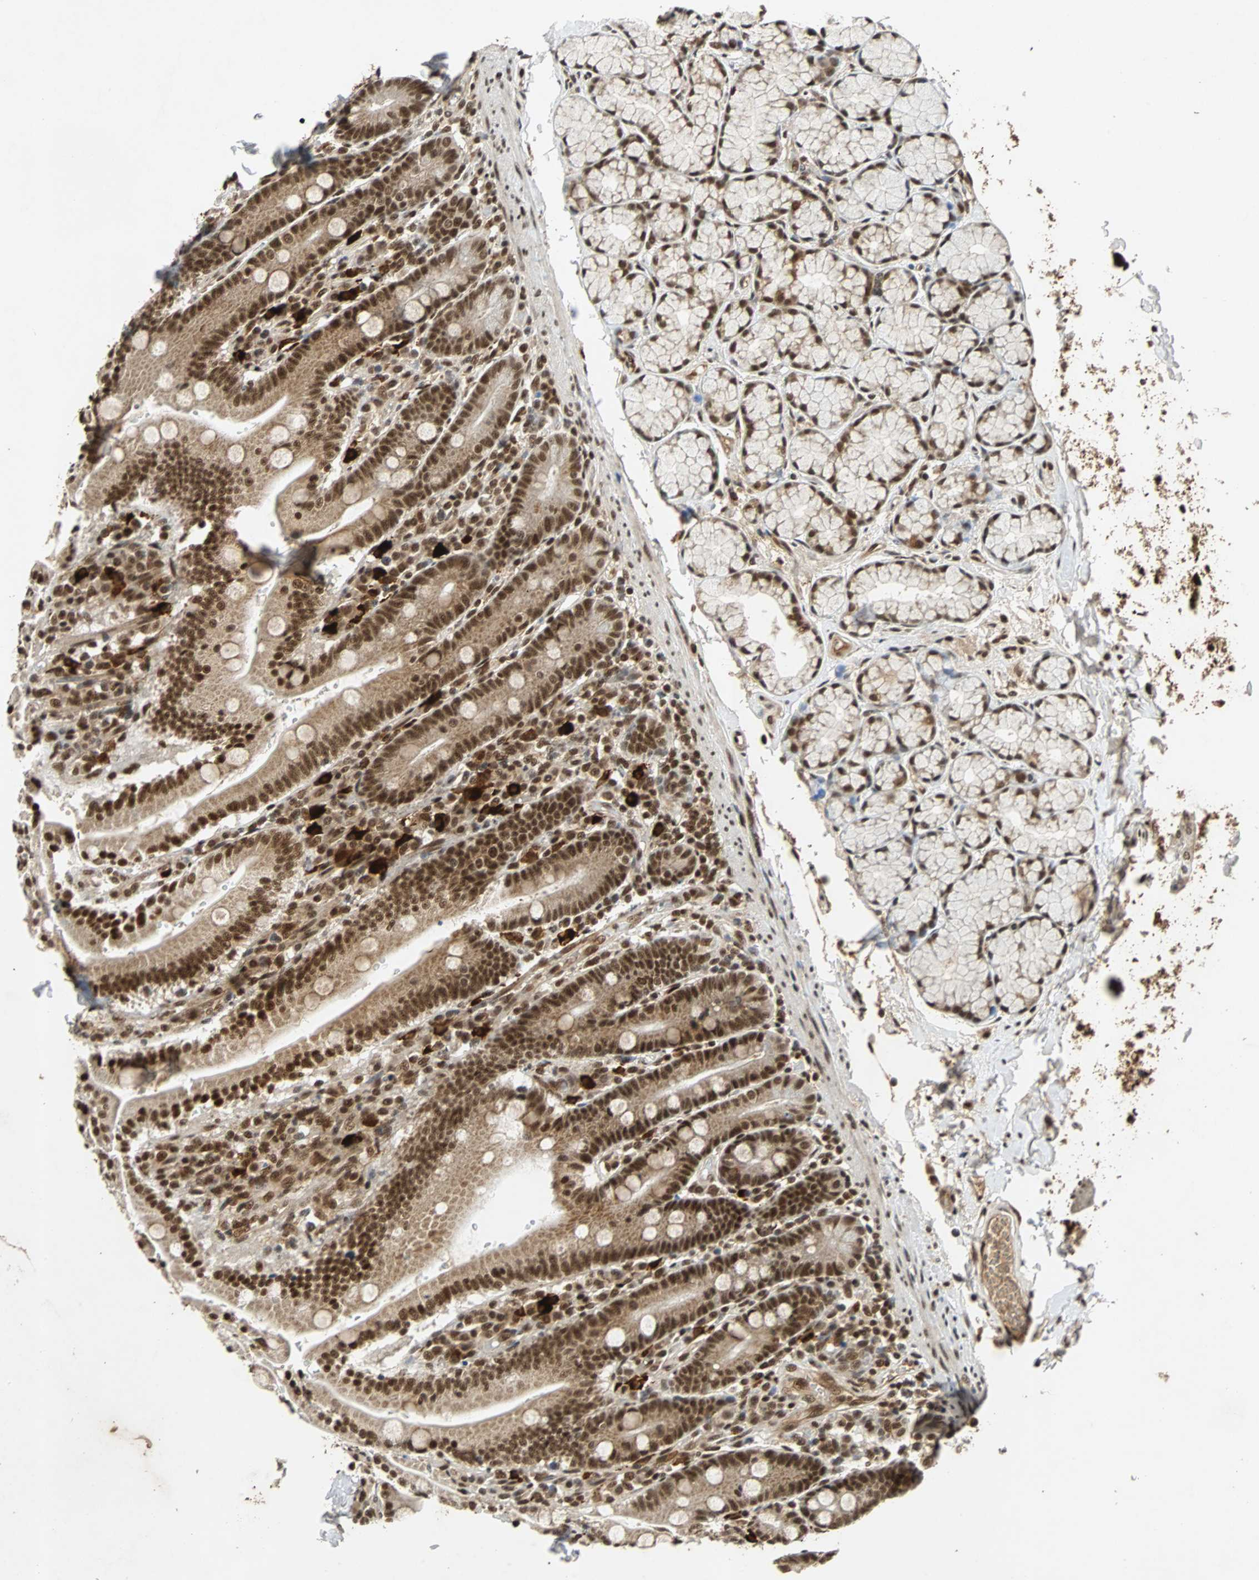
{"staining": {"intensity": "strong", "quantity": ">75%", "location": "nuclear"}, "tissue": "duodenum", "cell_type": "Glandular cells", "image_type": "normal", "snomed": [{"axis": "morphology", "description": "Normal tissue, NOS"}, {"axis": "topography", "description": "Small intestine, NOS"}], "caption": "Immunohistochemical staining of benign duodenum reveals high levels of strong nuclear expression in about >75% of glandular cells. The staining was performed using DAB to visualize the protein expression in brown, while the nuclei were stained in blue with hematoxylin (Magnification: 20x).", "gene": "TAF5", "patient": {"sex": "female", "age": 71}}